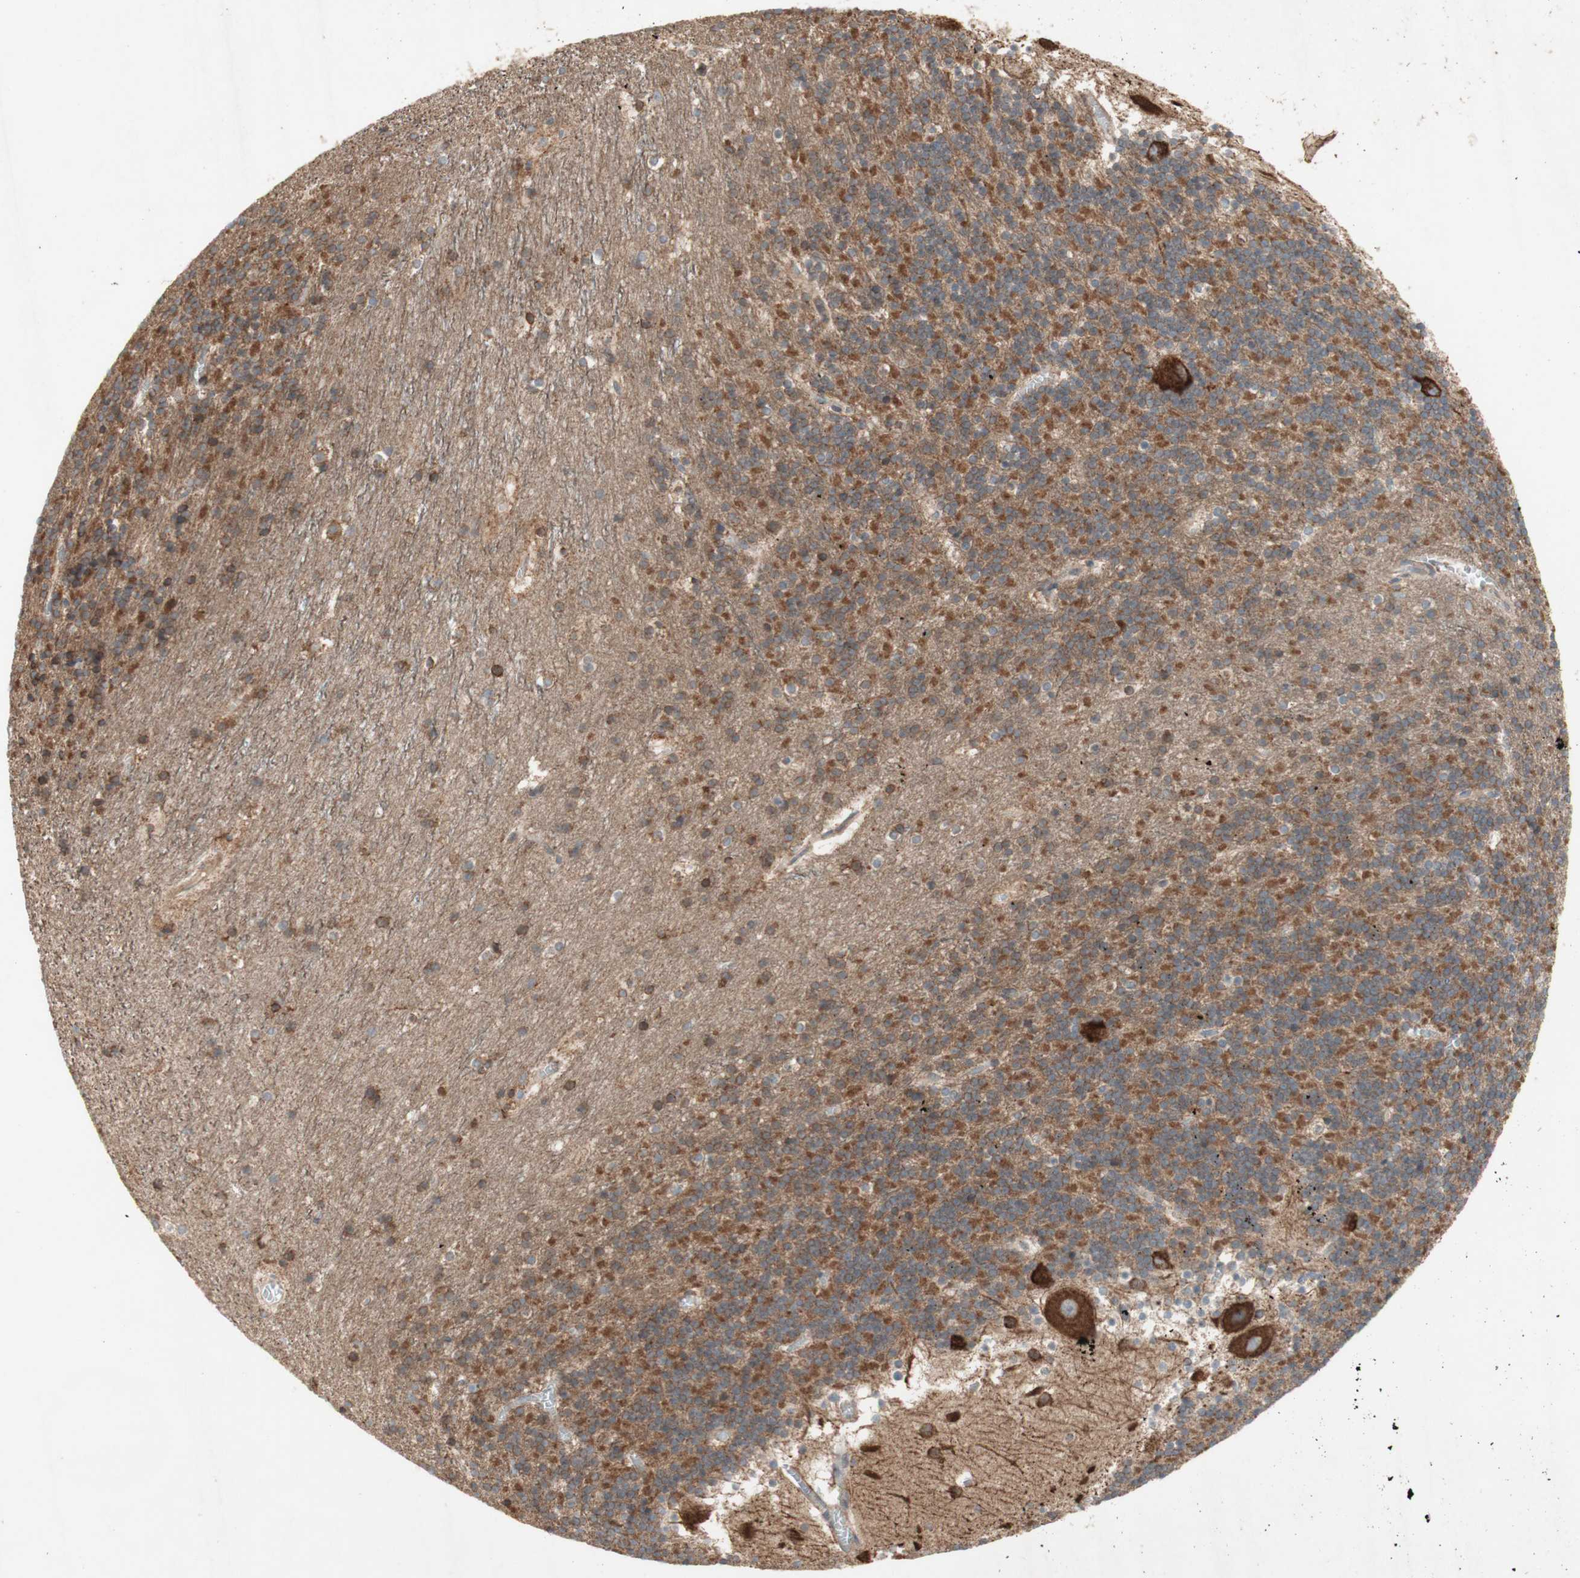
{"staining": {"intensity": "moderate", "quantity": "25%-75%", "location": "cytoplasmic/membranous"}, "tissue": "cerebellum", "cell_type": "Cells in granular layer", "image_type": "normal", "snomed": [{"axis": "morphology", "description": "Normal tissue, NOS"}, {"axis": "topography", "description": "Cerebellum"}], "caption": "Immunohistochemistry image of unremarkable human cerebellum stained for a protein (brown), which demonstrates medium levels of moderate cytoplasmic/membranous staining in approximately 25%-75% of cells in granular layer.", "gene": "SOCS2", "patient": {"sex": "male", "age": 45}}